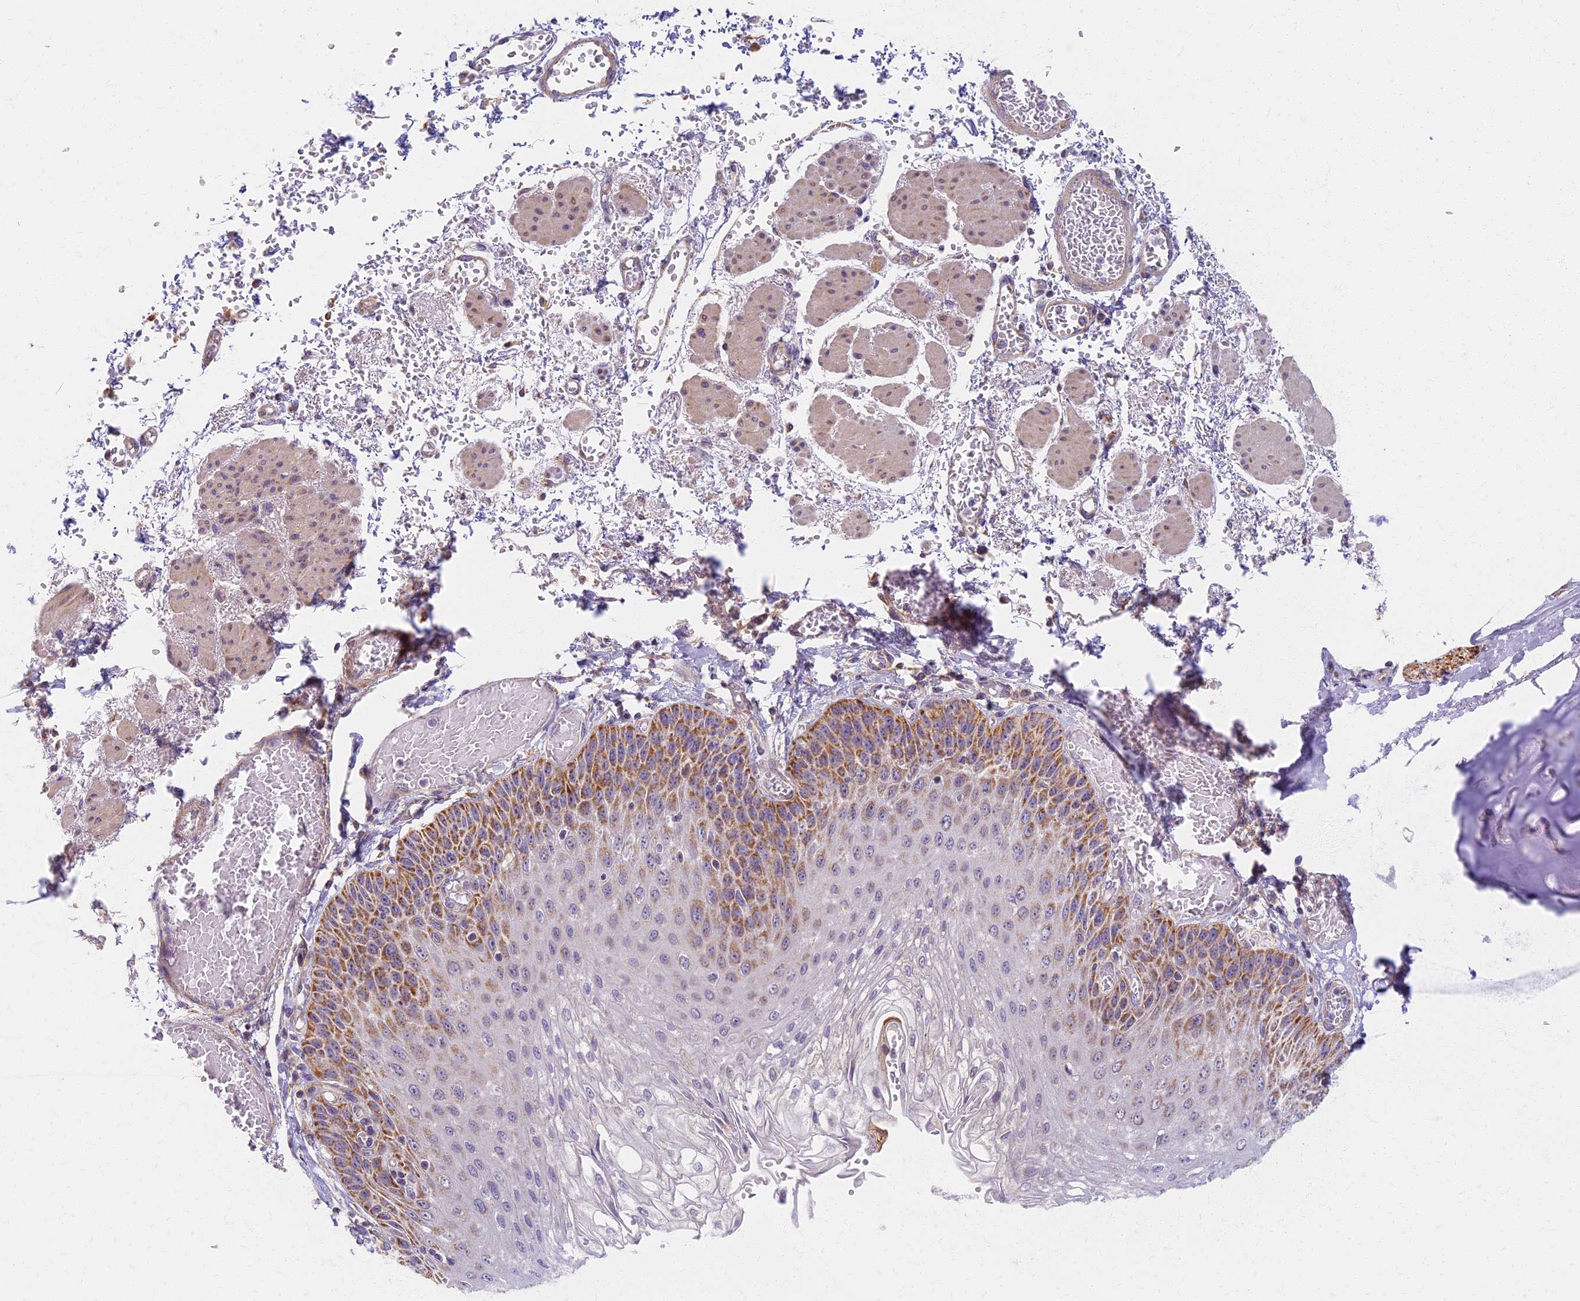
{"staining": {"intensity": "moderate", "quantity": ">75%", "location": "cytoplasmic/membranous"}, "tissue": "esophagus", "cell_type": "Squamous epithelial cells", "image_type": "normal", "snomed": [{"axis": "morphology", "description": "Normal tissue, NOS"}, {"axis": "topography", "description": "Esophagus"}], "caption": "Protein staining of benign esophagus reveals moderate cytoplasmic/membranous expression in about >75% of squamous epithelial cells. (DAB IHC with brightfield microscopy, high magnification).", "gene": "MRPS25", "patient": {"sex": "male", "age": 81}}